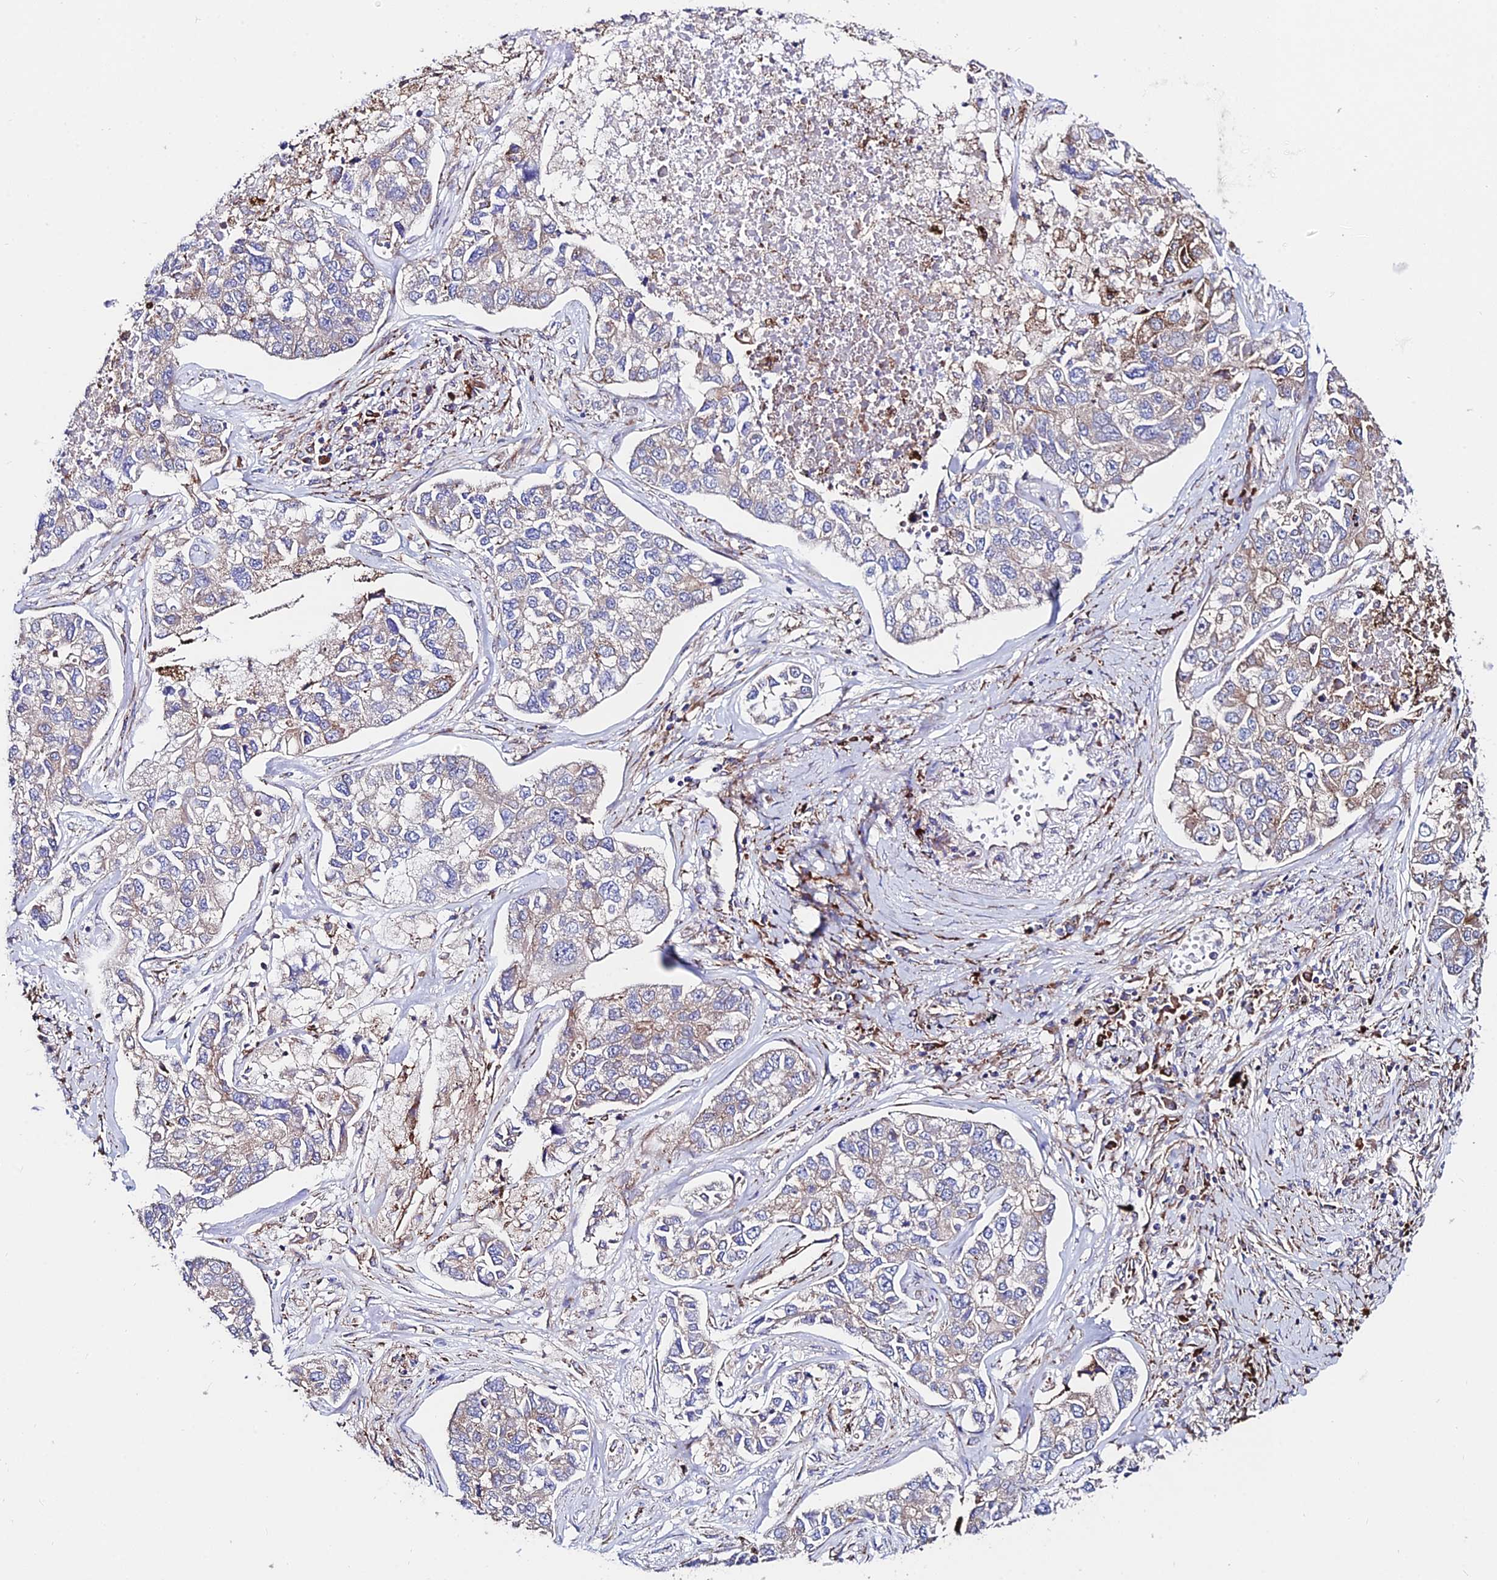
{"staining": {"intensity": "weak", "quantity": "<25%", "location": "cytoplasmic/membranous"}, "tissue": "lung cancer", "cell_type": "Tumor cells", "image_type": "cancer", "snomed": [{"axis": "morphology", "description": "Adenocarcinoma, NOS"}, {"axis": "topography", "description": "Lung"}], "caption": "High power microscopy photomicrograph of an IHC image of lung cancer, revealing no significant expression in tumor cells. Brightfield microscopy of immunohistochemistry (IHC) stained with DAB (3,3'-diaminobenzidine) (brown) and hematoxylin (blue), captured at high magnification.", "gene": "EIF3K", "patient": {"sex": "male", "age": 49}}